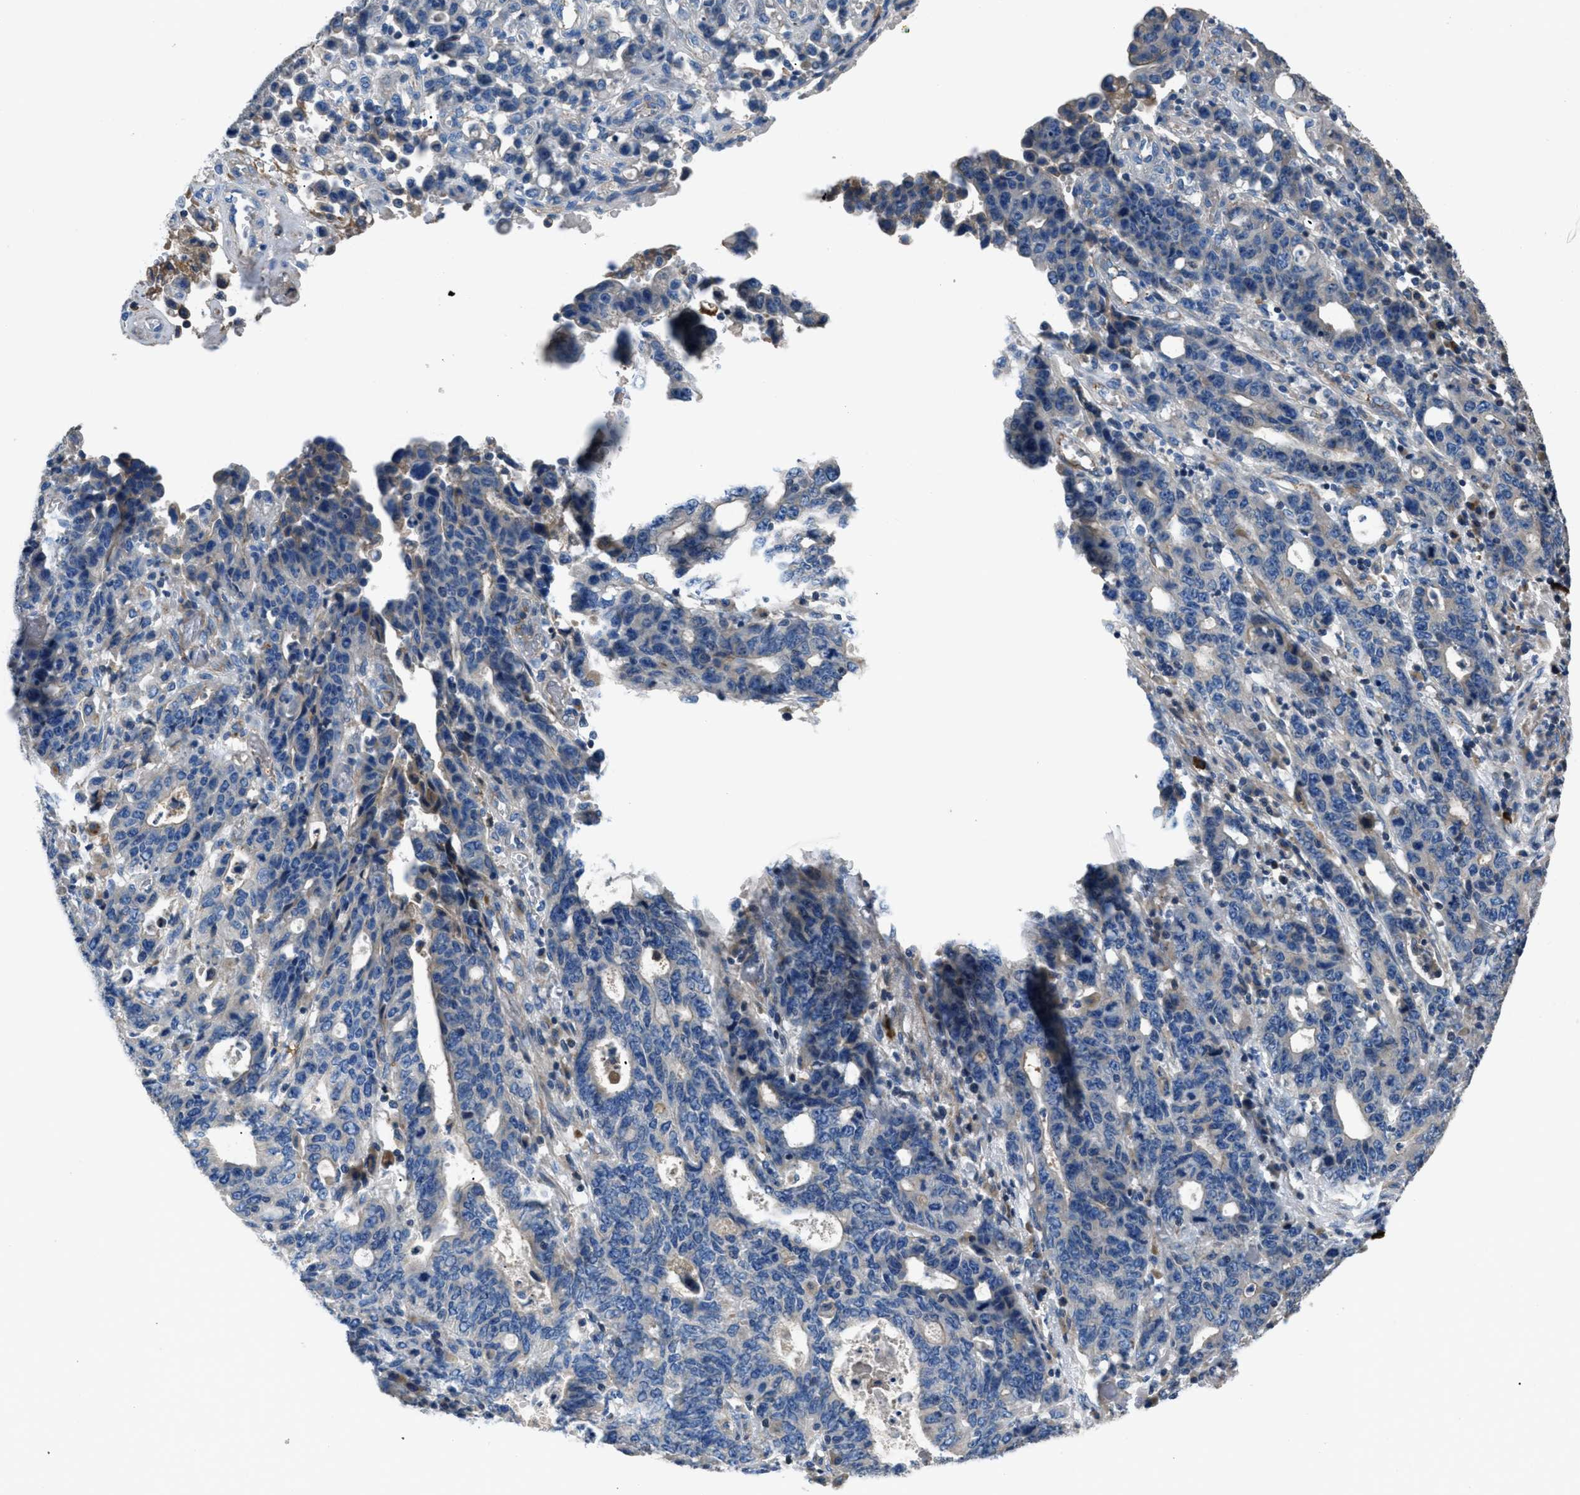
{"staining": {"intensity": "negative", "quantity": "none", "location": "none"}, "tissue": "stomach cancer", "cell_type": "Tumor cells", "image_type": "cancer", "snomed": [{"axis": "morphology", "description": "Adenocarcinoma, NOS"}, {"axis": "topography", "description": "Stomach, upper"}], "caption": "An immunohistochemistry histopathology image of stomach cancer is shown. There is no staining in tumor cells of stomach cancer.", "gene": "SGCZ", "patient": {"sex": "male", "age": 69}}